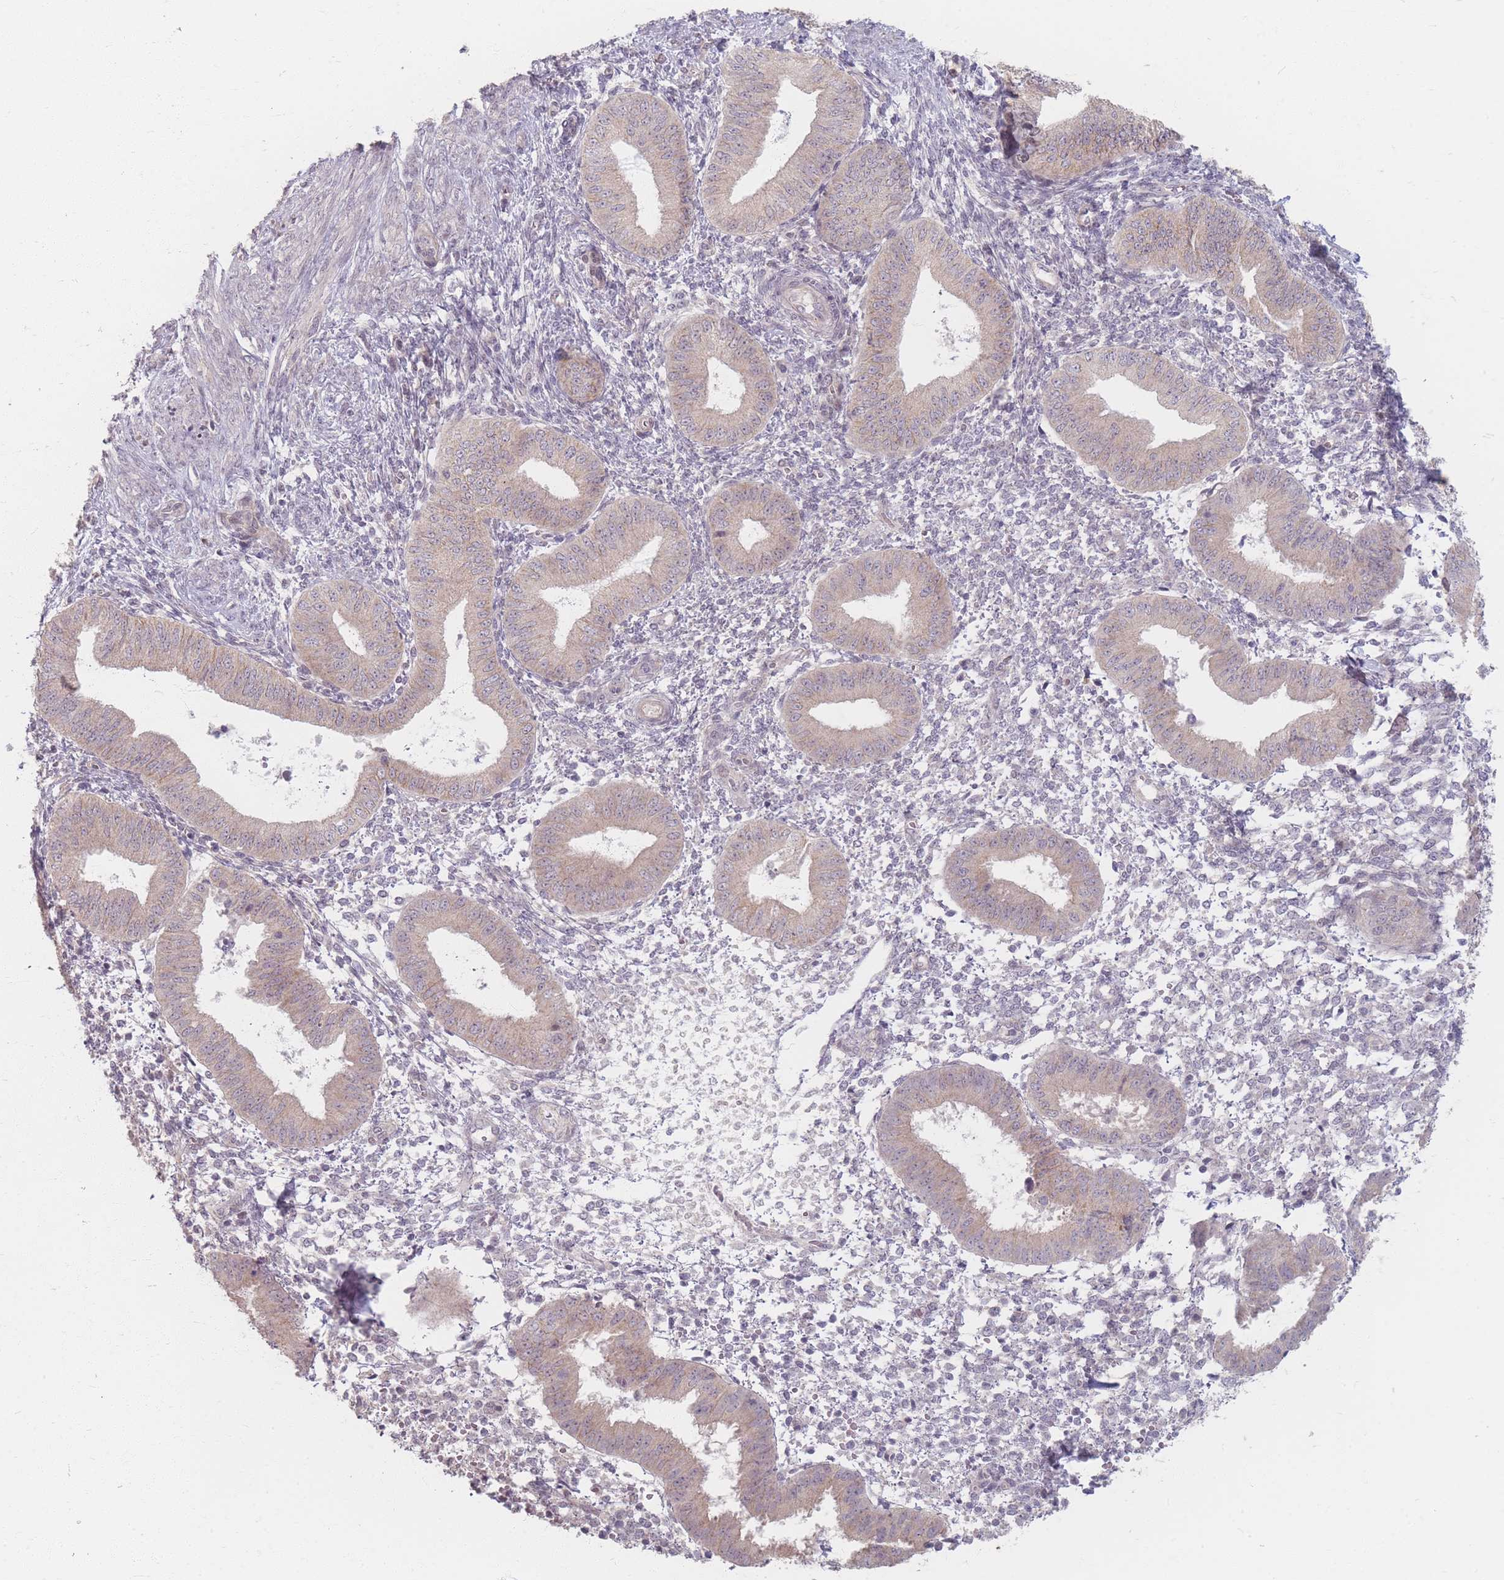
{"staining": {"intensity": "negative", "quantity": "none", "location": "none"}, "tissue": "endometrium", "cell_type": "Cells in endometrial stroma", "image_type": "normal", "snomed": [{"axis": "morphology", "description": "Normal tissue, NOS"}, {"axis": "topography", "description": "Endometrium"}], "caption": "Protein analysis of unremarkable endometrium displays no significant staining in cells in endometrial stroma.", "gene": "GABRA6", "patient": {"sex": "female", "age": 49}}